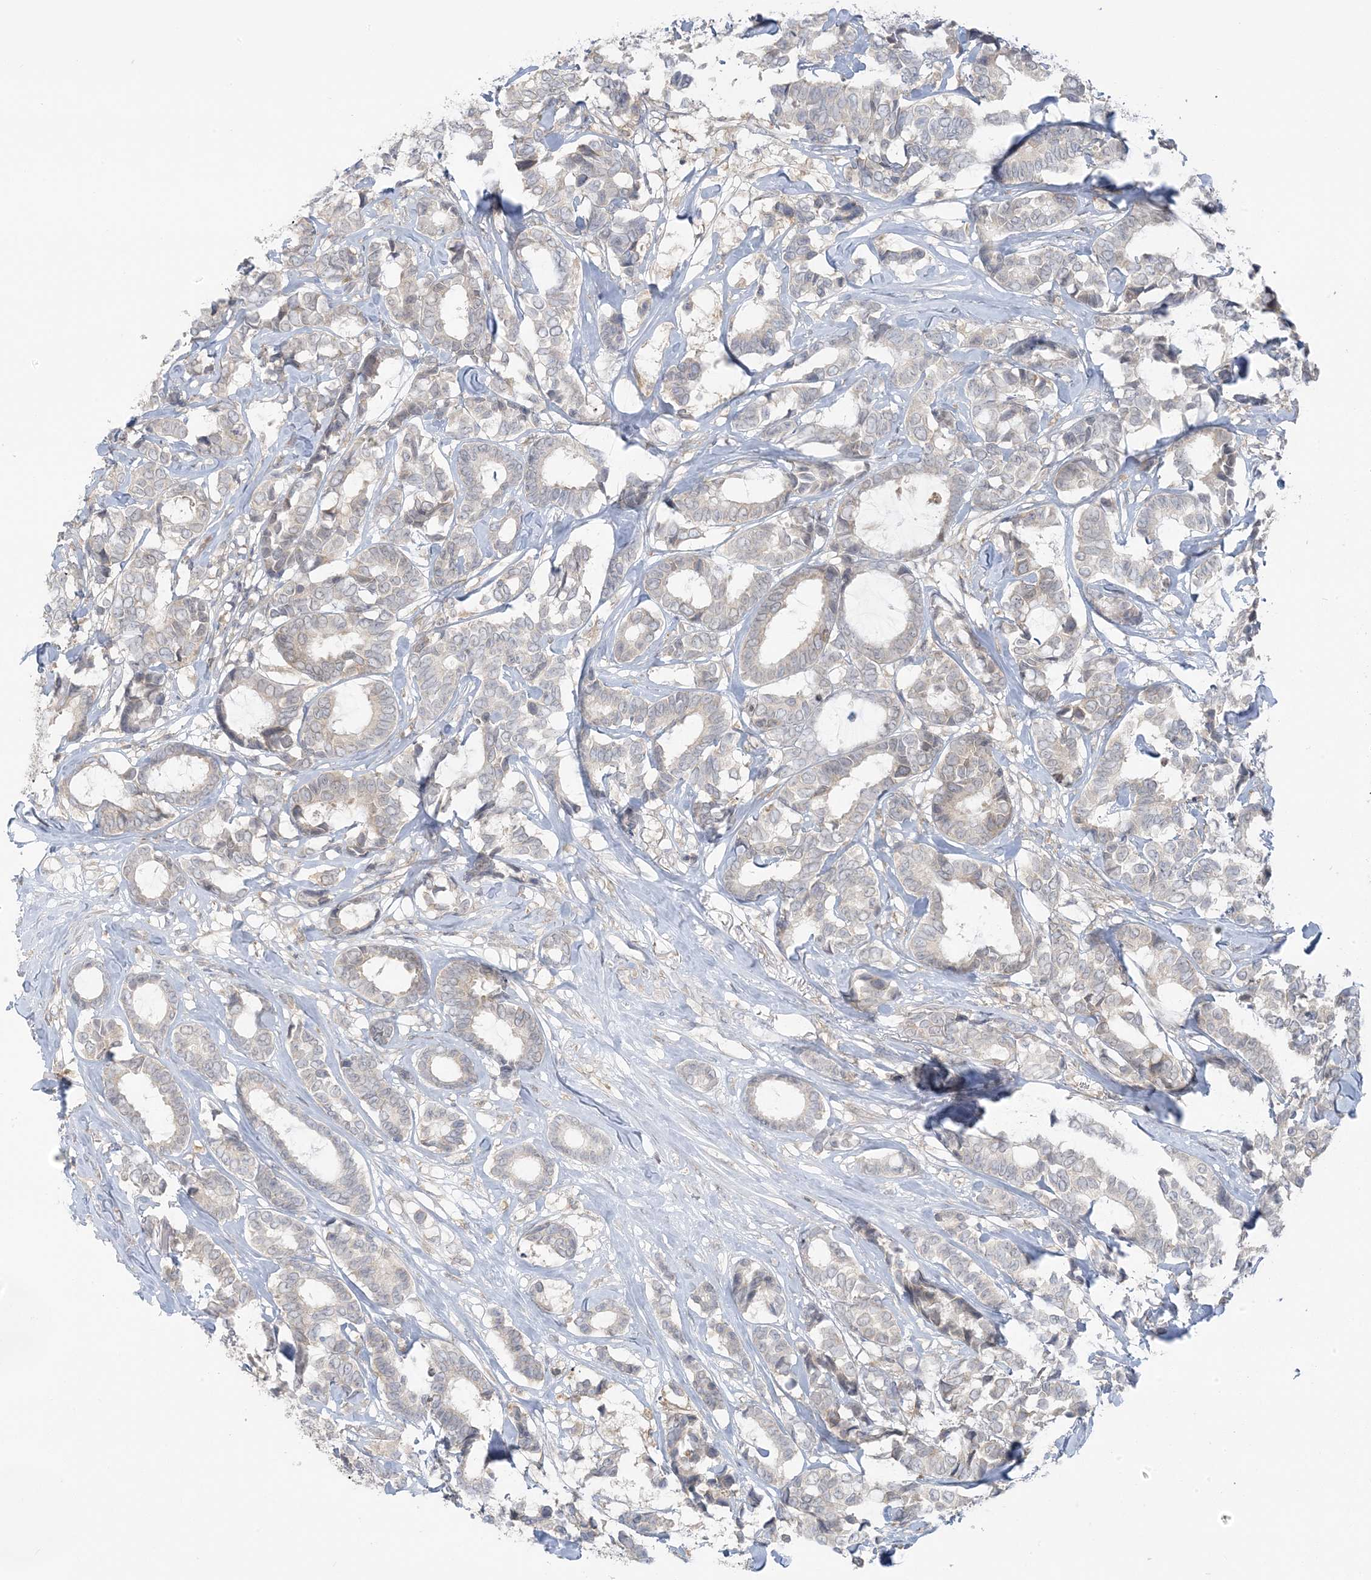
{"staining": {"intensity": "negative", "quantity": "none", "location": "none"}, "tissue": "breast cancer", "cell_type": "Tumor cells", "image_type": "cancer", "snomed": [{"axis": "morphology", "description": "Duct carcinoma"}, {"axis": "topography", "description": "Breast"}], "caption": "Invasive ductal carcinoma (breast) was stained to show a protein in brown. There is no significant expression in tumor cells.", "gene": "EEFSEC", "patient": {"sex": "female", "age": 87}}